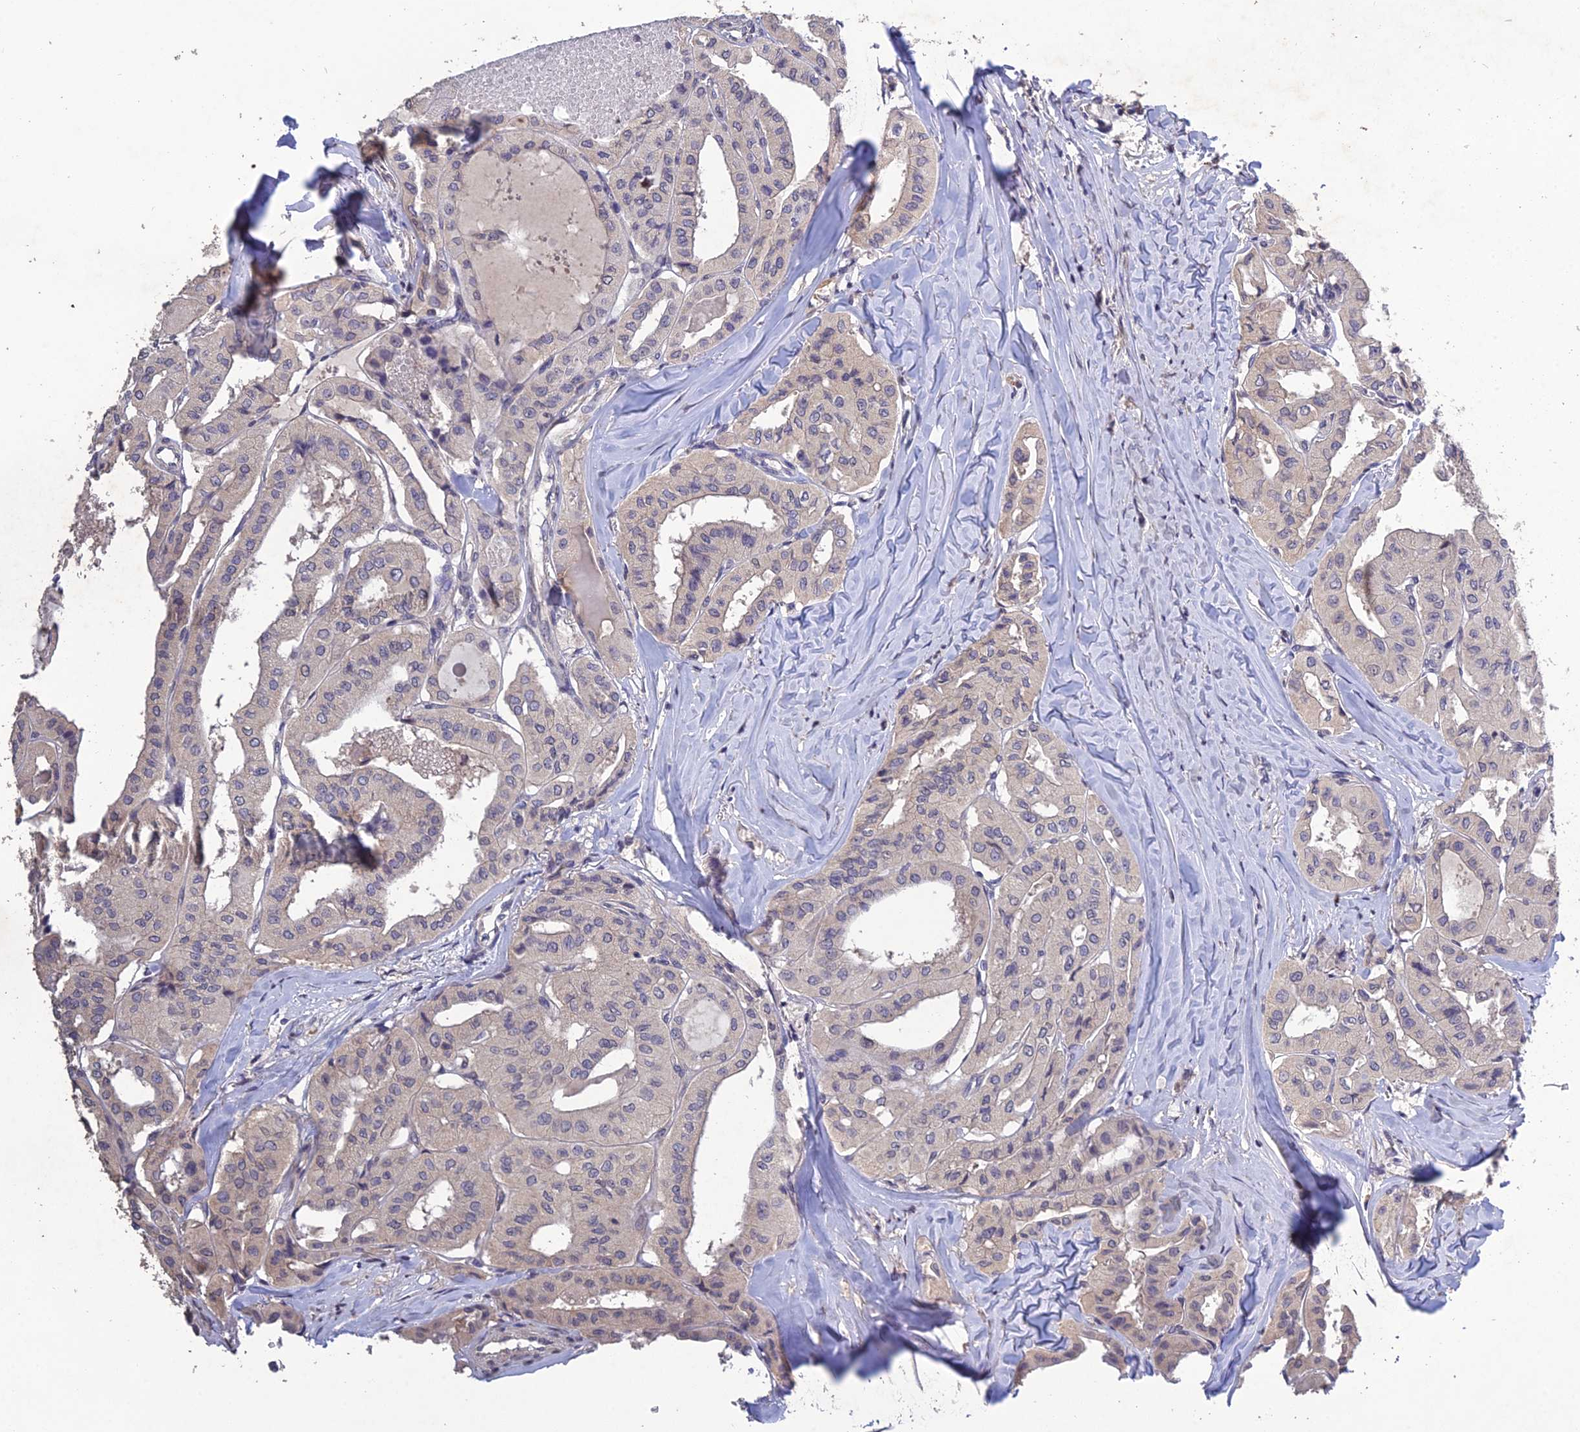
{"staining": {"intensity": "negative", "quantity": "none", "location": "none"}, "tissue": "thyroid cancer", "cell_type": "Tumor cells", "image_type": "cancer", "snomed": [{"axis": "morphology", "description": "Papillary adenocarcinoma, NOS"}, {"axis": "topography", "description": "Thyroid gland"}], "caption": "Tumor cells are negative for brown protein staining in thyroid papillary adenocarcinoma. (Brightfield microscopy of DAB immunohistochemistry (IHC) at high magnification).", "gene": "SLC39A13", "patient": {"sex": "female", "age": 59}}